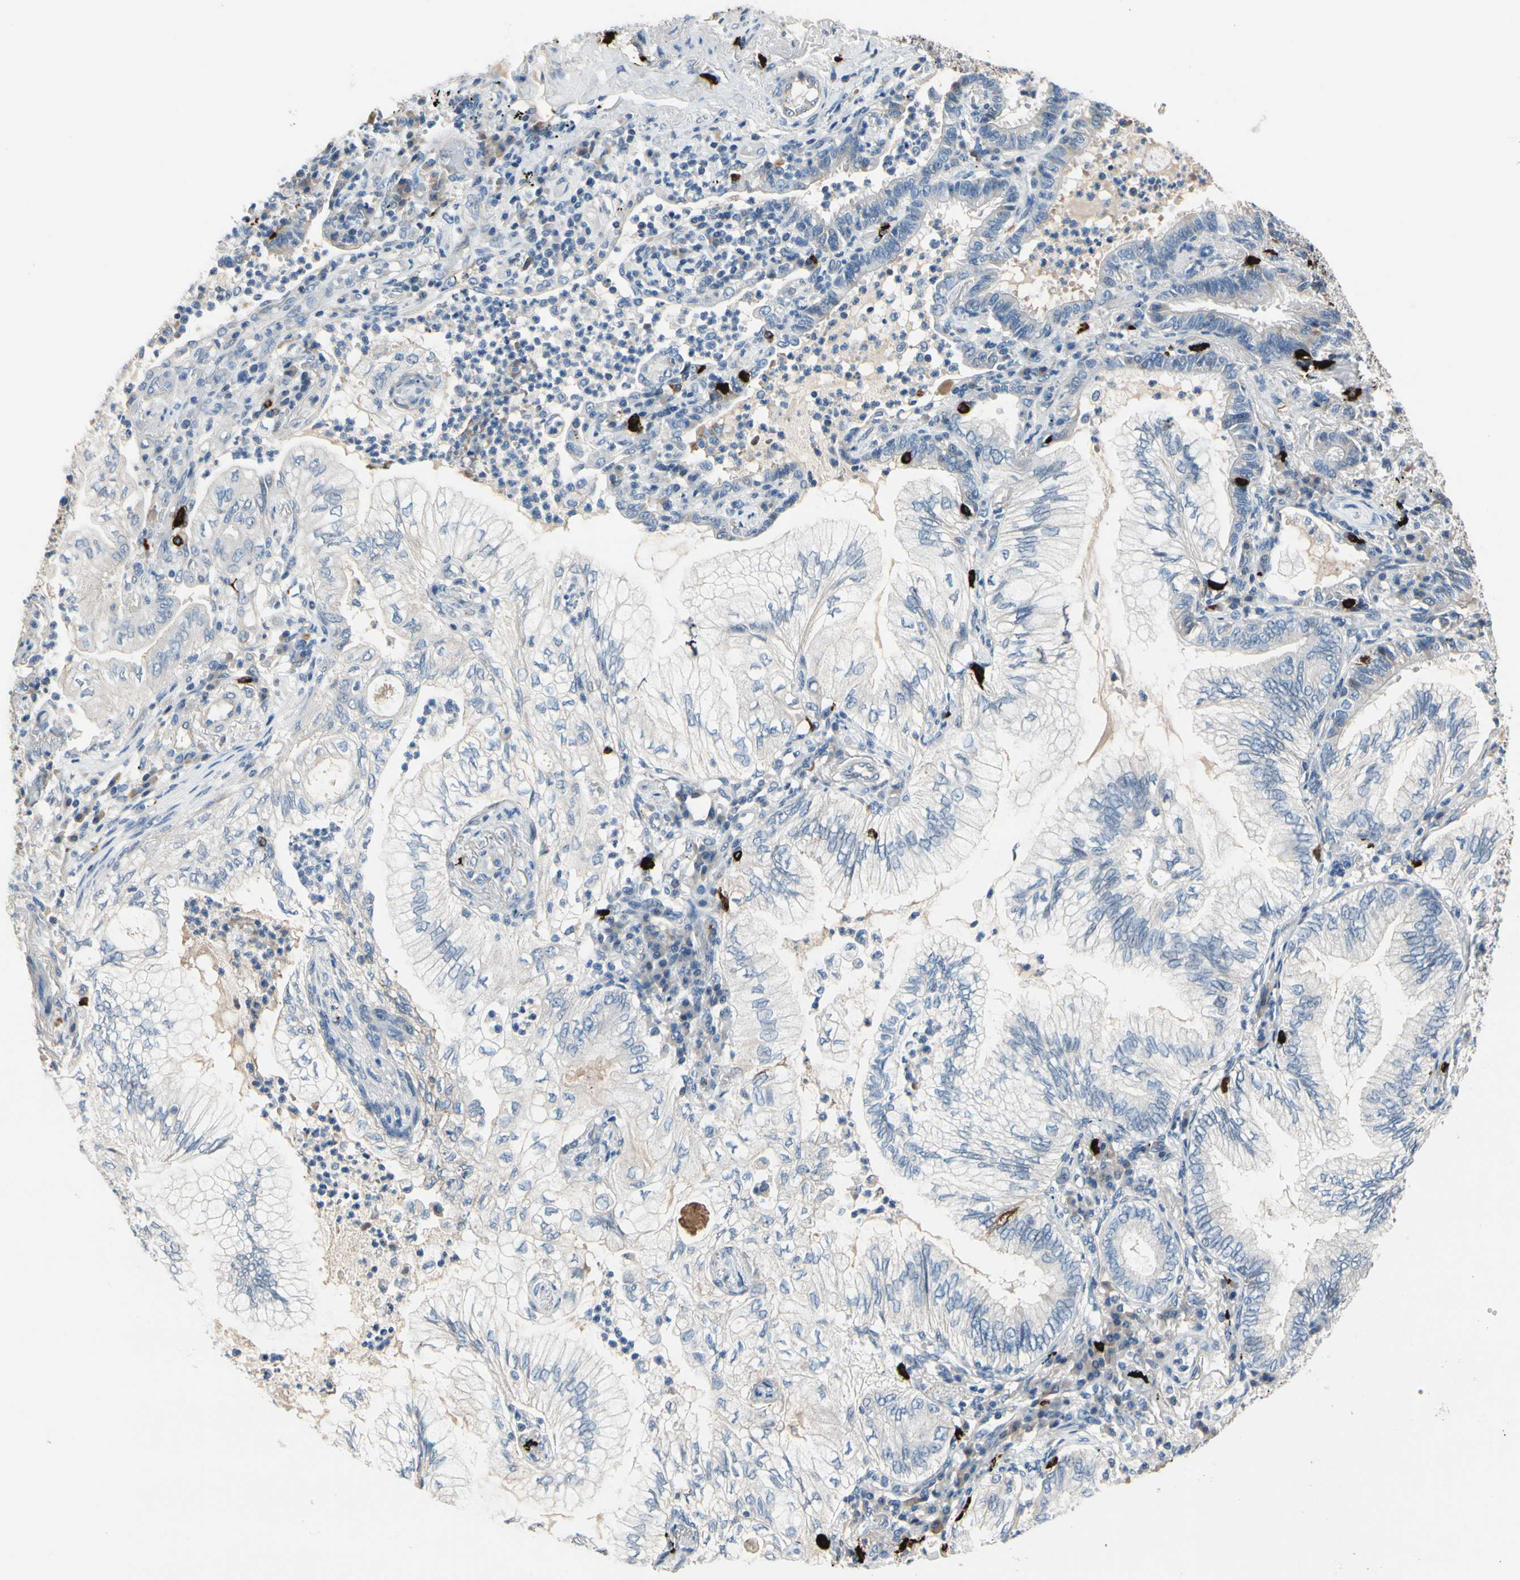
{"staining": {"intensity": "negative", "quantity": "none", "location": "none"}, "tissue": "lung cancer", "cell_type": "Tumor cells", "image_type": "cancer", "snomed": [{"axis": "morphology", "description": "Normal tissue, NOS"}, {"axis": "morphology", "description": "Adenocarcinoma, NOS"}, {"axis": "topography", "description": "Bronchus"}, {"axis": "topography", "description": "Lung"}], "caption": "Protein analysis of lung cancer (adenocarcinoma) shows no significant positivity in tumor cells.", "gene": "CPA3", "patient": {"sex": "female", "age": 70}}